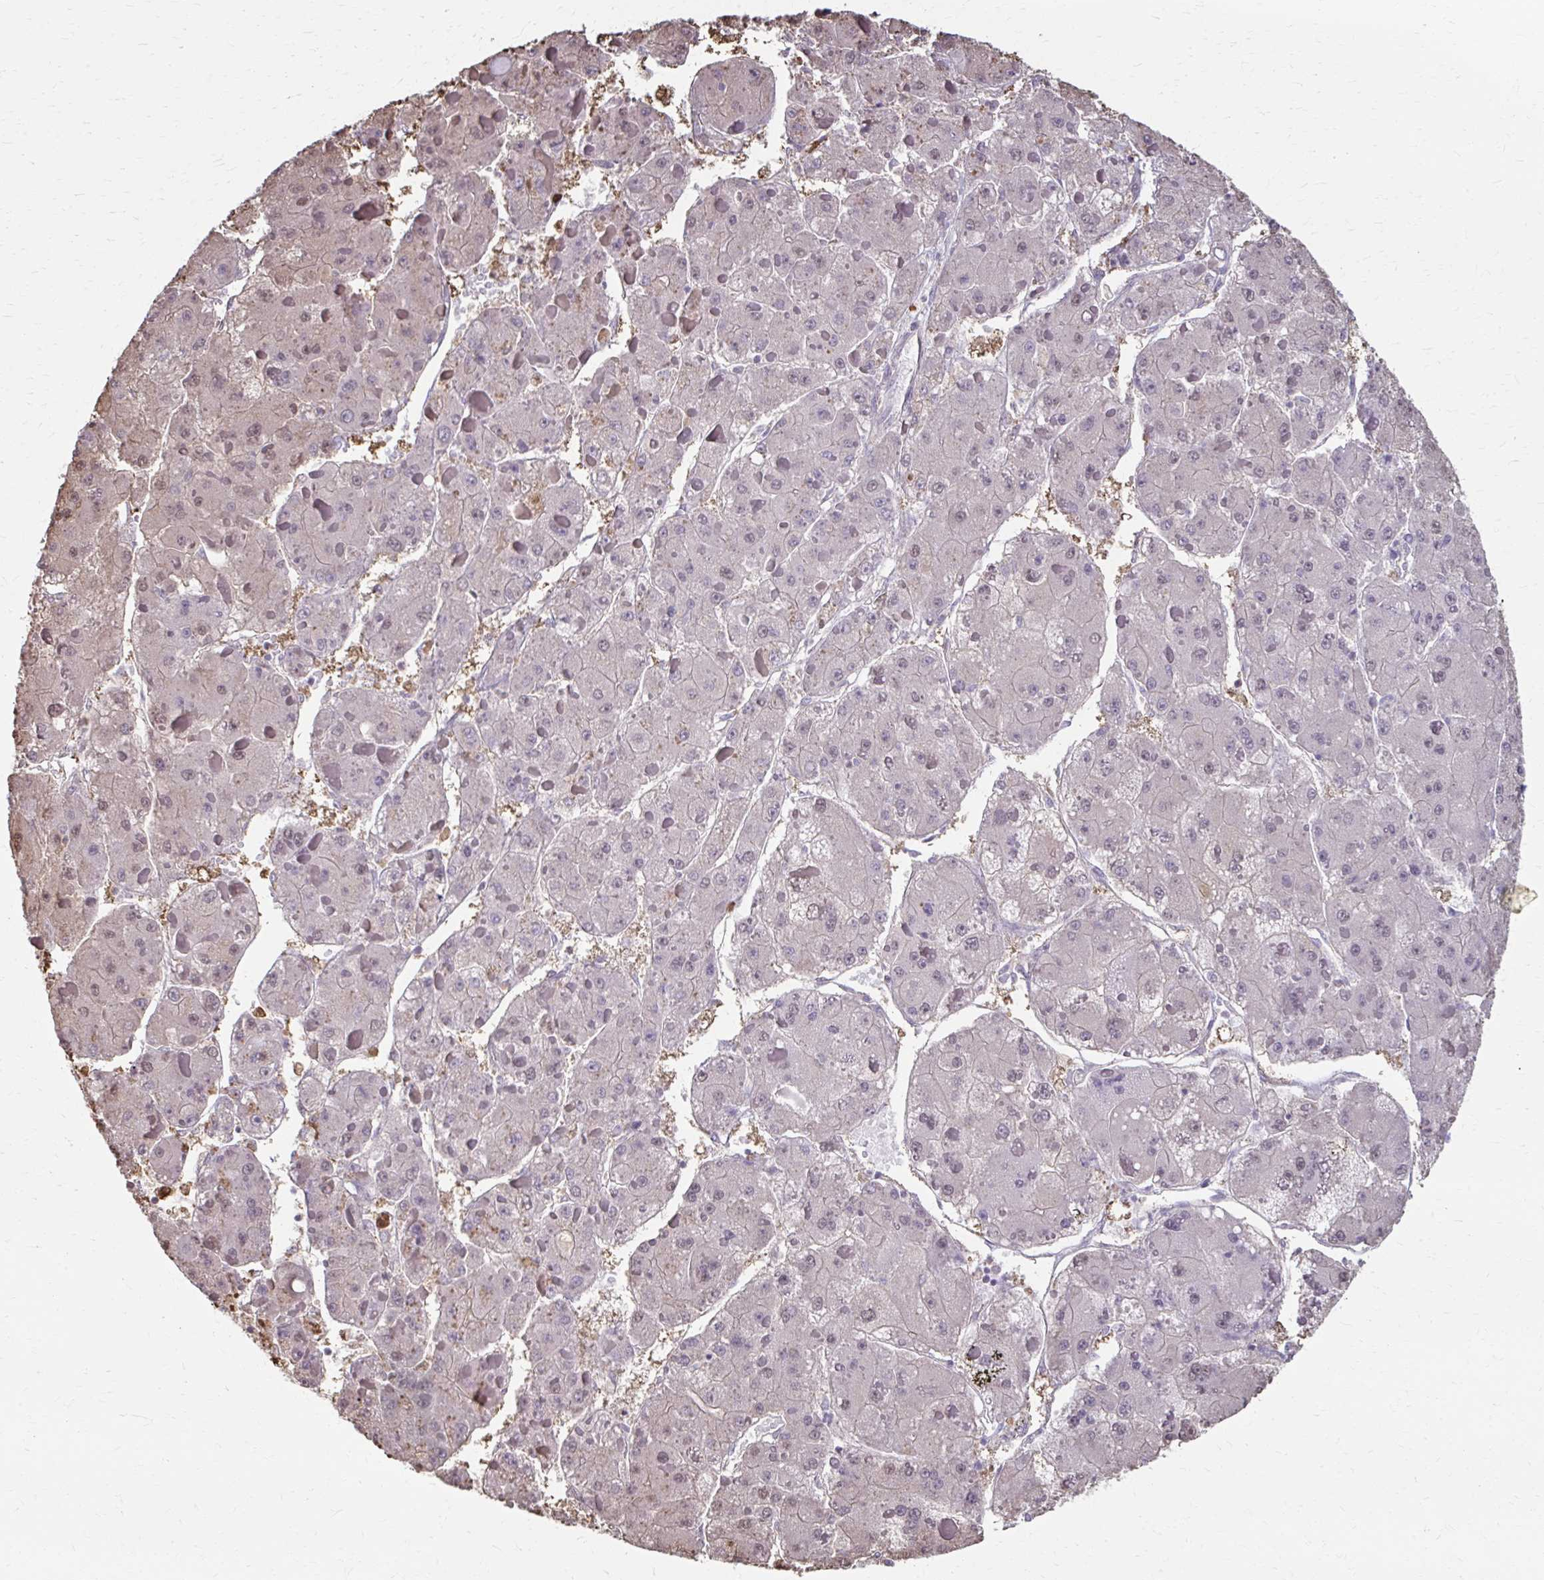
{"staining": {"intensity": "weak", "quantity": "<25%", "location": "nuclear"}, "tissue": "liver cancer", "cell_type": "Tumor cells", "image_type": "cancer", "snomed": [{"axis": "morphology", "description": "Carcinoma, Hepatocellular, NOS"}, {"axis": "topography", "description": "Liver"}], "caption": "High power microscopy photomicrograph of an immunohistochemistry image of hepatocellular carcinoma (liver), revealing no significant positivity in tumor cells. Nuclei are stained in blue.", "gene": "ING4", "patient": {"sex": "female", "age": 73}}